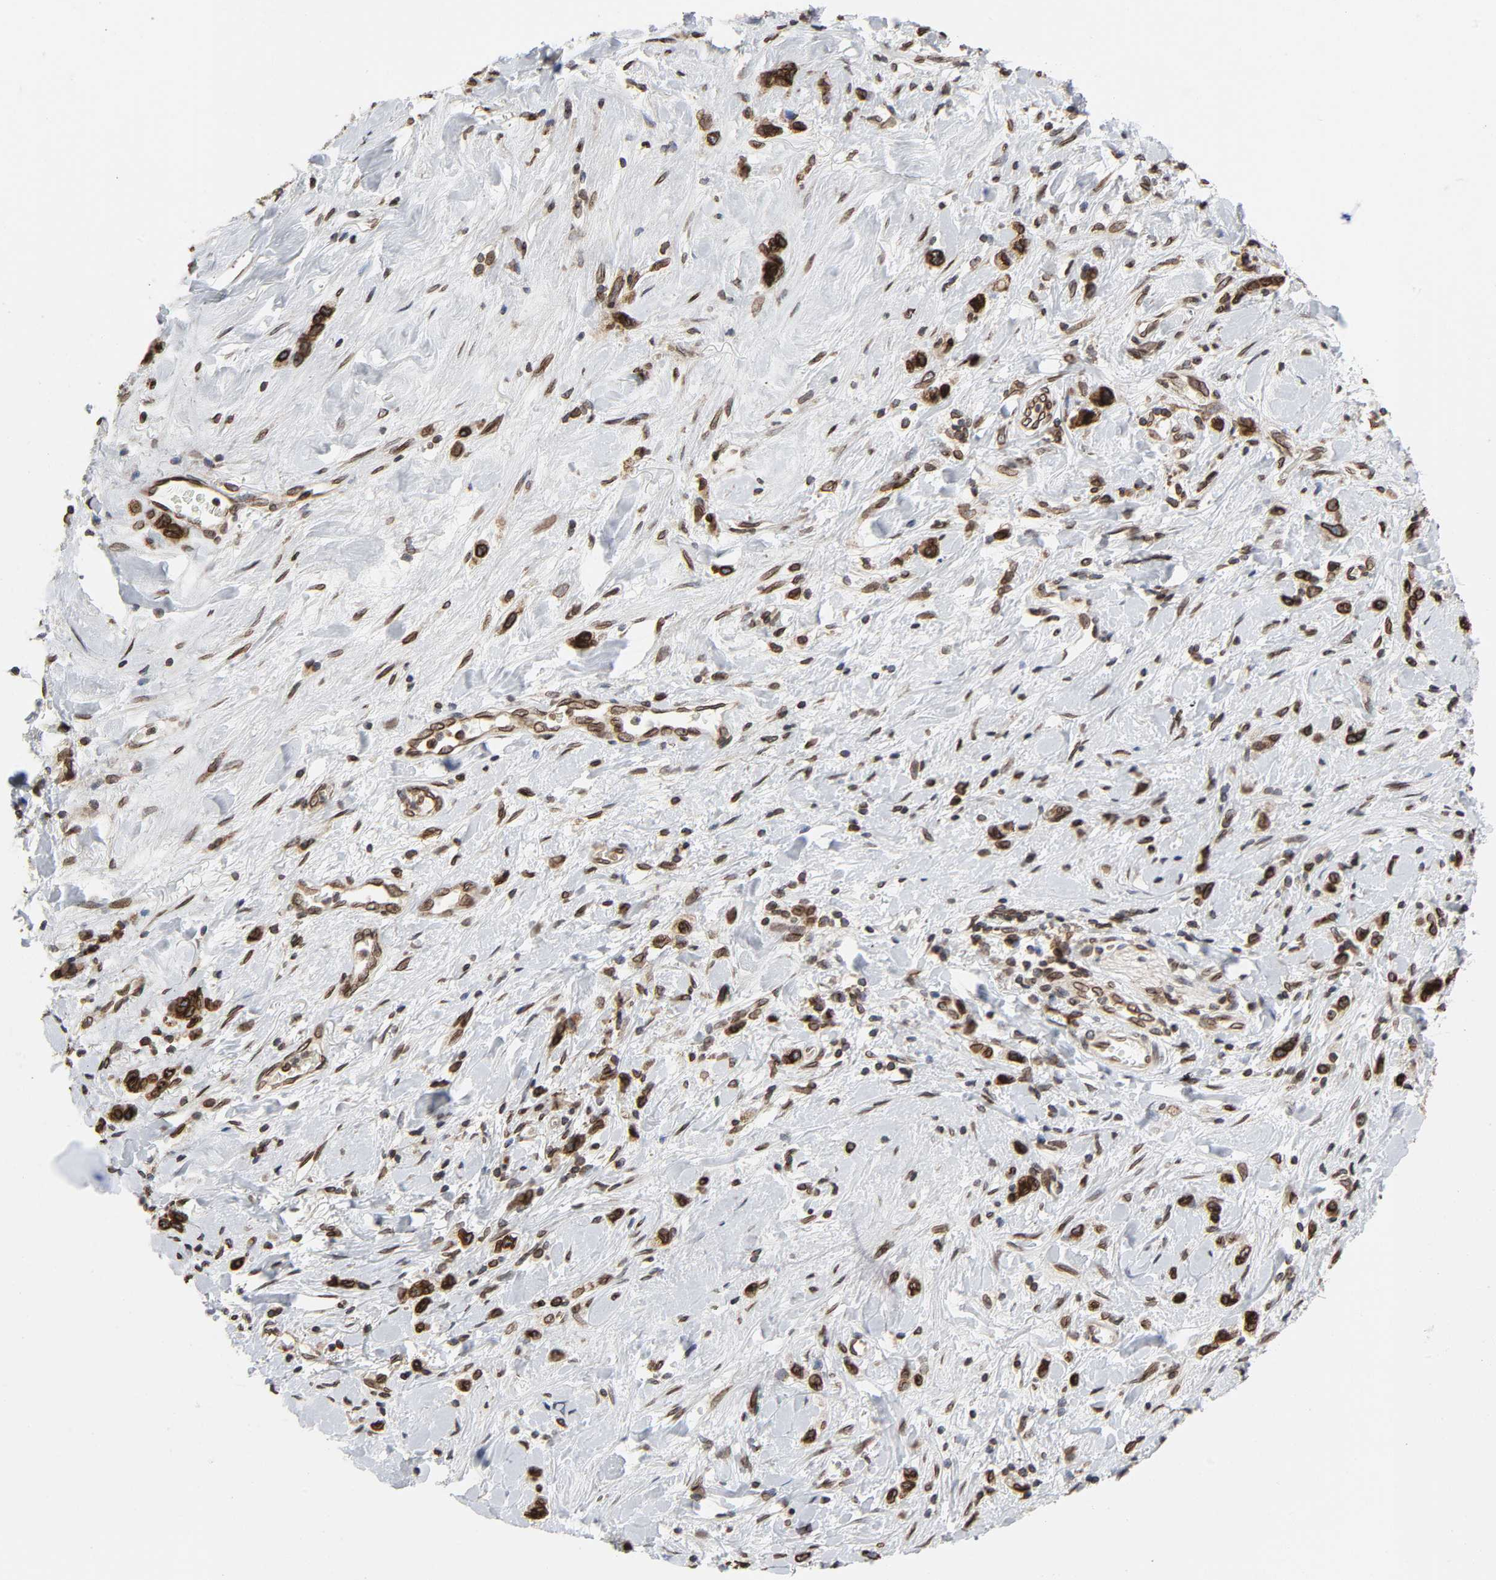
{"staining": {"intensity": "strong", "quantity": ">75%", "location": "cytoplasmic/membranous,nuclear"}, "tissue": "stomach cancer", "cell_type": "Tumor cells", "image_type": "cancer", "snomed": [{"axis": "morphology", "description": "Normal tissue, NOS"}, {"axis": "morphology", "description": "Adenocarcinoma, NOS"}, {"axis": "morphology", "description": "Adenocarcinoma, High grade"}, {"axis": "topography", "description": "Stomach, upper"}, {"axis": "topography", "description": "Stomach"}], "caption": "Immunohistochemical staining of stomach cancer (adenocarcinoma) demonstrates strong cytoplasmic/membranous and nuclear protein staining in about >75% of tumor cells. (Brightfield microscopy of DAB IHC at high magnification).", "gene": "RANGAP1", "patient": {"sex": "female", "age": 65}}